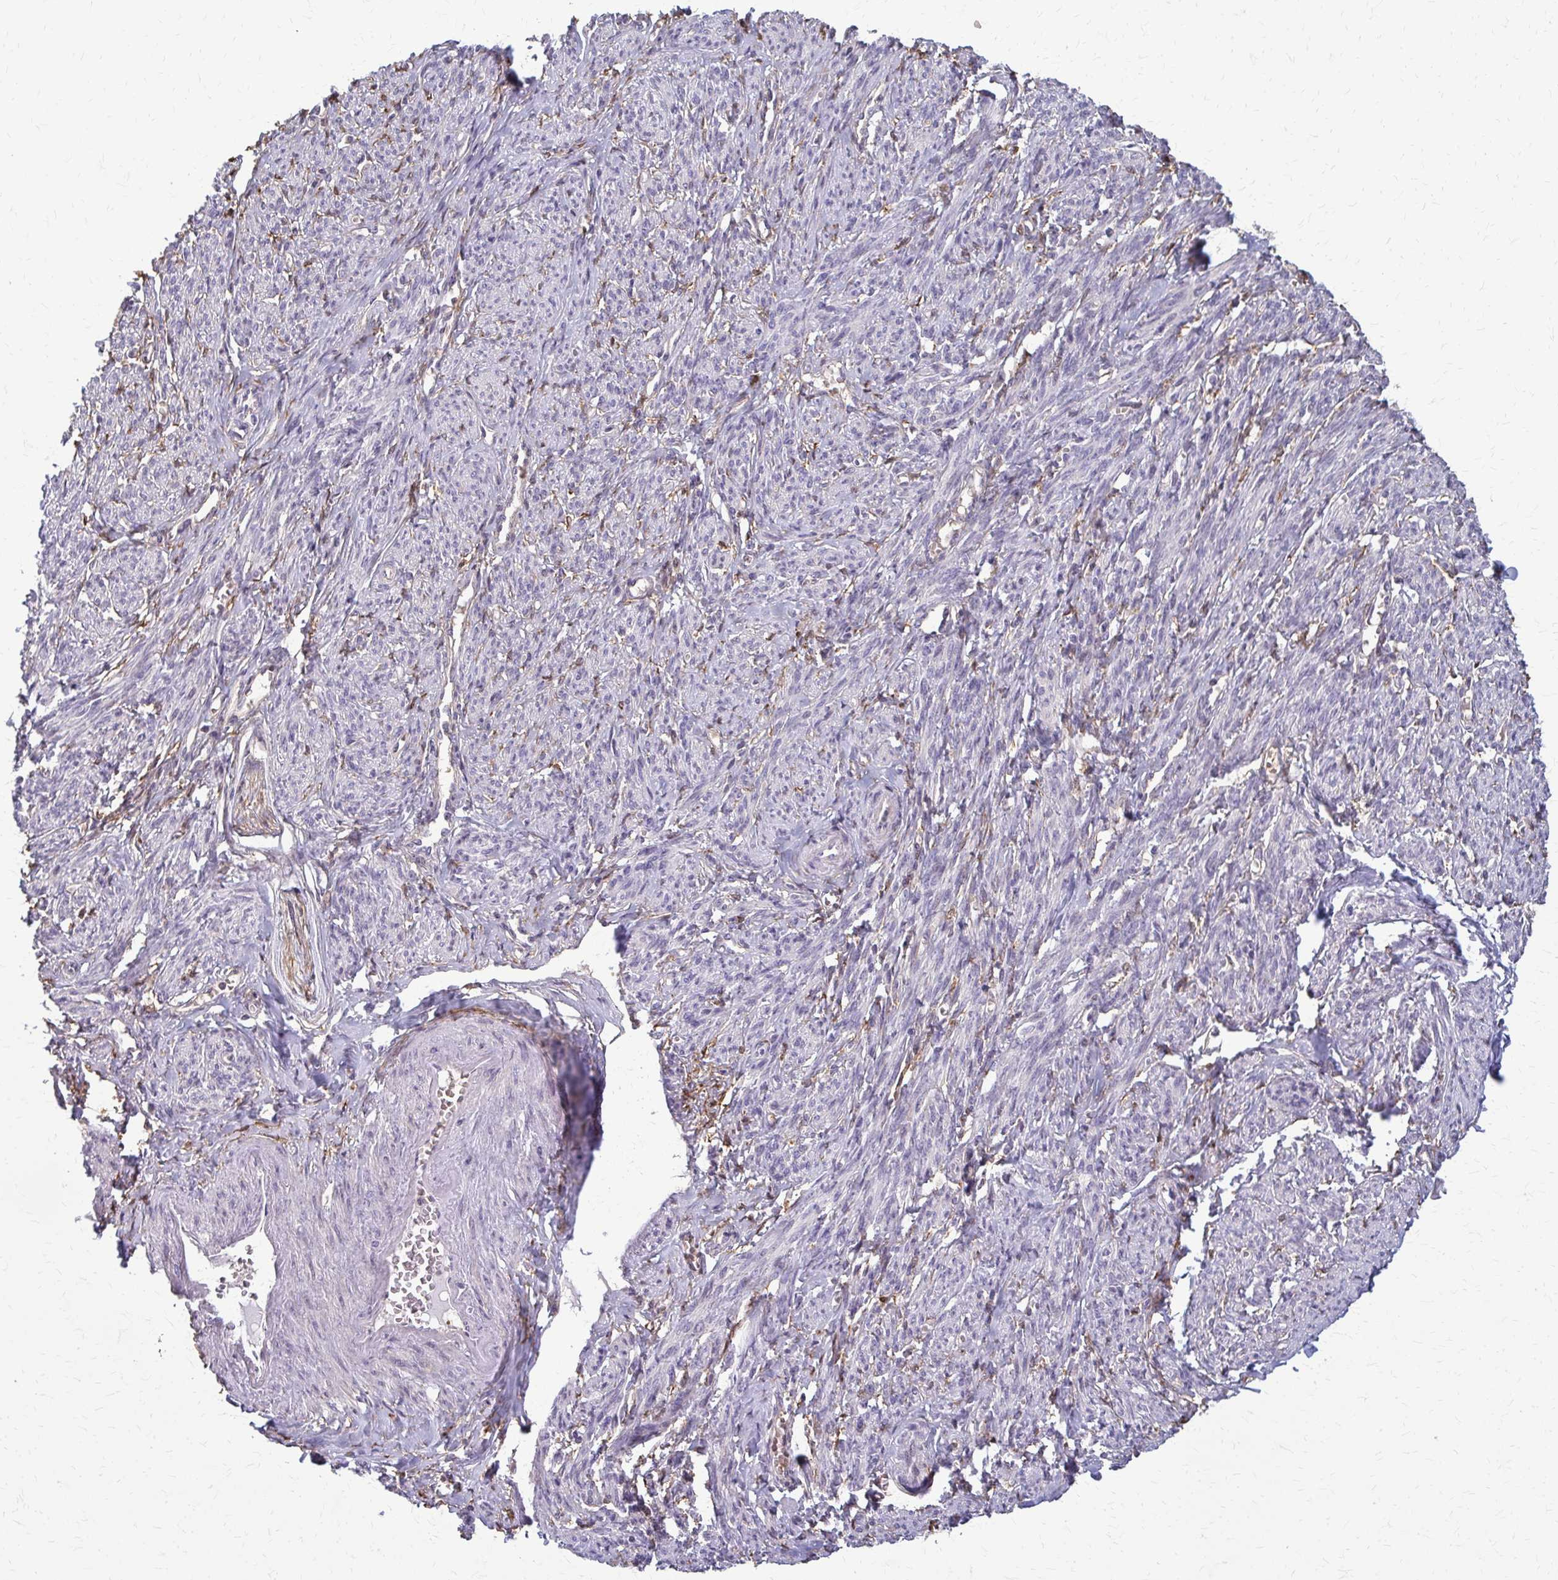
{"staining": {"intensity": "weak", "quantity": "<25%", "location": "cytoplasmic/membranous"}, "tissue": "smooth muscle", "cell_type": "Smooth muscle cells", "image_type": "normal", "snomed": [{"axis": "morphology", "description": "Normal tissue, NOS"}, {"axis": "topography", "description": "Smooth muscle"}], "caption": "The IHC photomicrograph has no significant positivity in smooth muscle cells of smooth muscle. Brightfield microscopy of IHC stained with DAB (3,3'-diaminobenzidine) (brown) and hematoxylin (blue), captured at high magnification.", "gene": "ZNF34", "patient": {"sex": "female", "age": 65}}